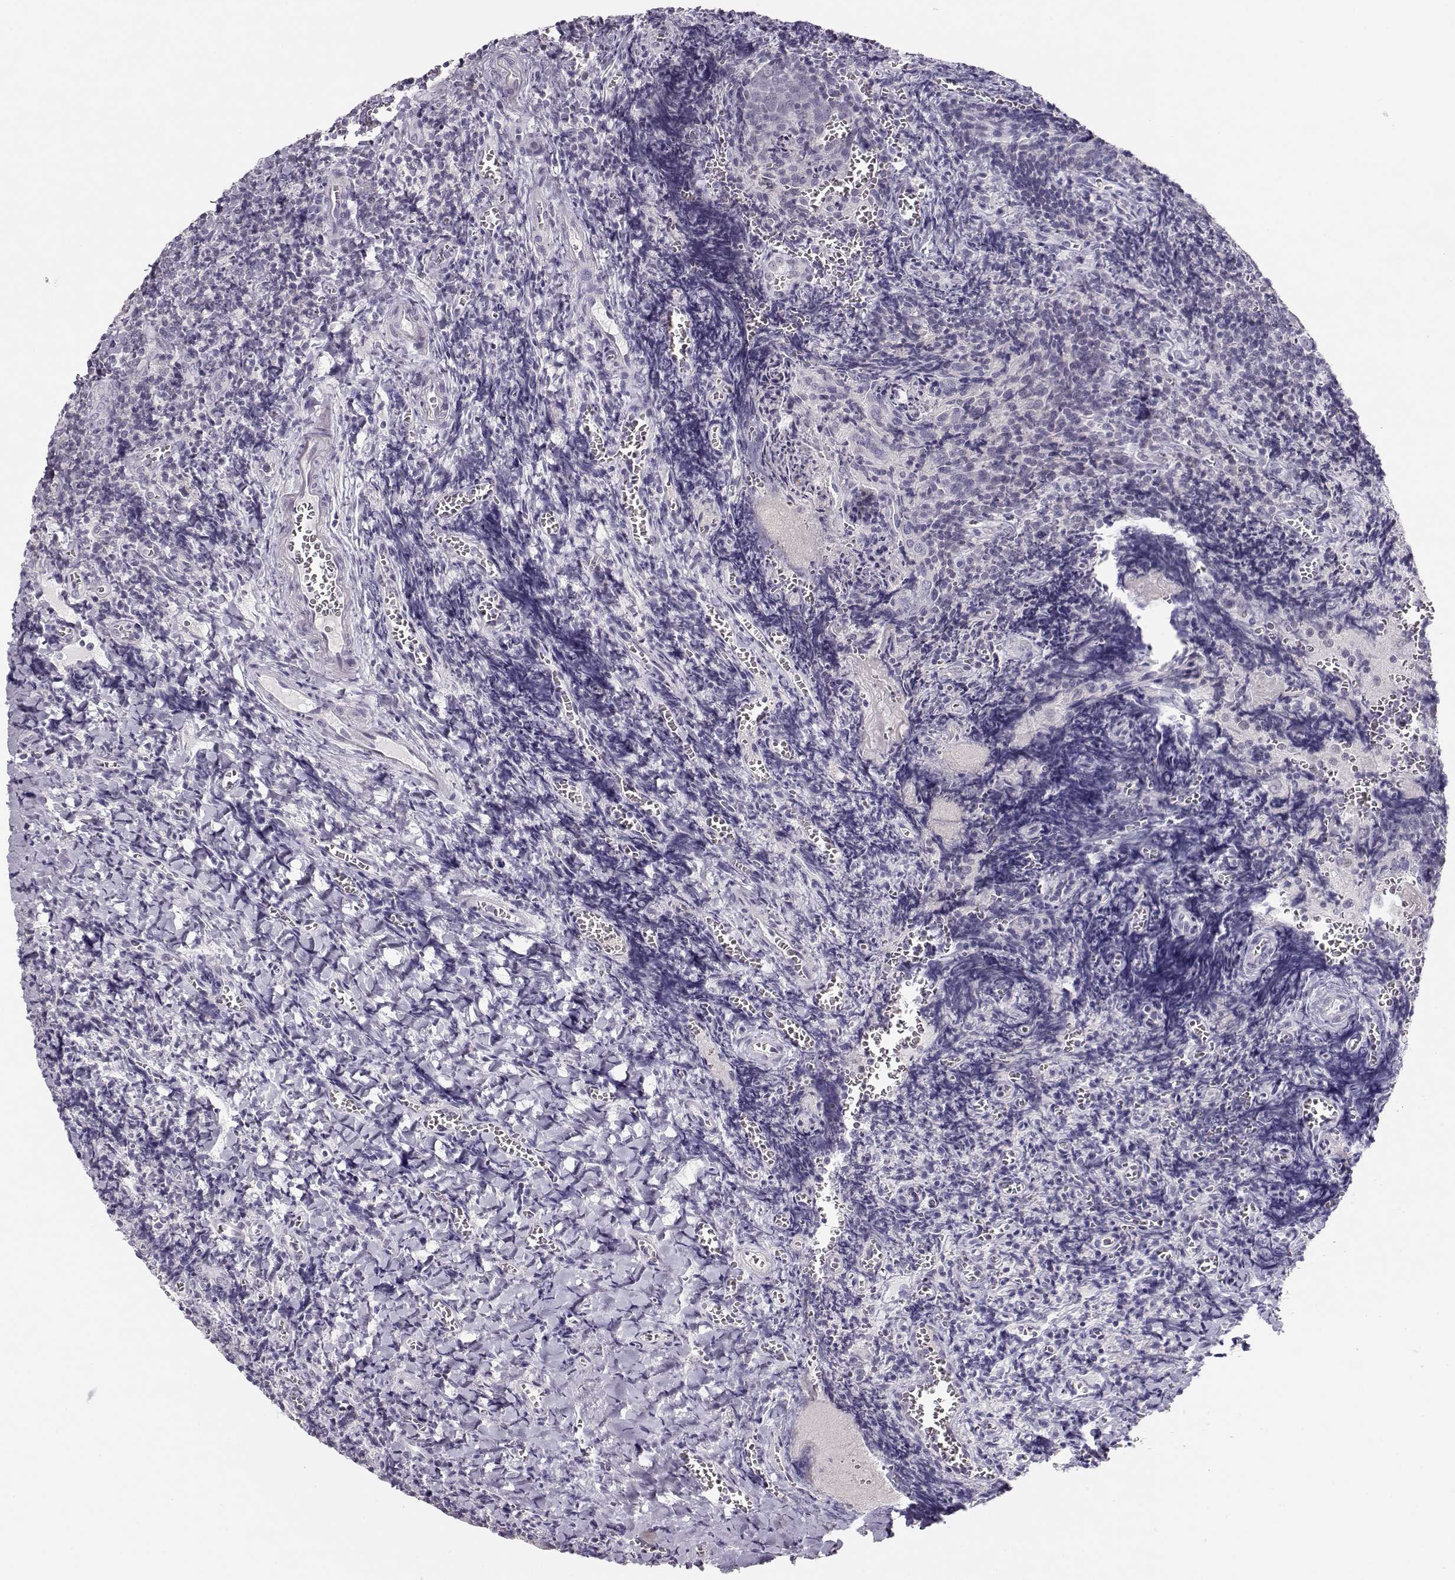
{"staining": {"intensity": "negative", "quantity": "none", "location": "none"}, "tissue": "tonsil", "cell_type": "Germinal center cells", "image_type": "normal", "snomed": [{"axis": "morphology", "description": "Normal tissue, NOS"}, {"axis": "morphology", "description": "Inflammation, NOS"}, {"axis": "topography", "description": "Tonsil"}], "caption": "Protein analysis of unremarkable tonsil demonstrates no significant positivity in germinal center cells.", "gene": "IMPG1", "patient": {"sex": "female", "age": 31}}